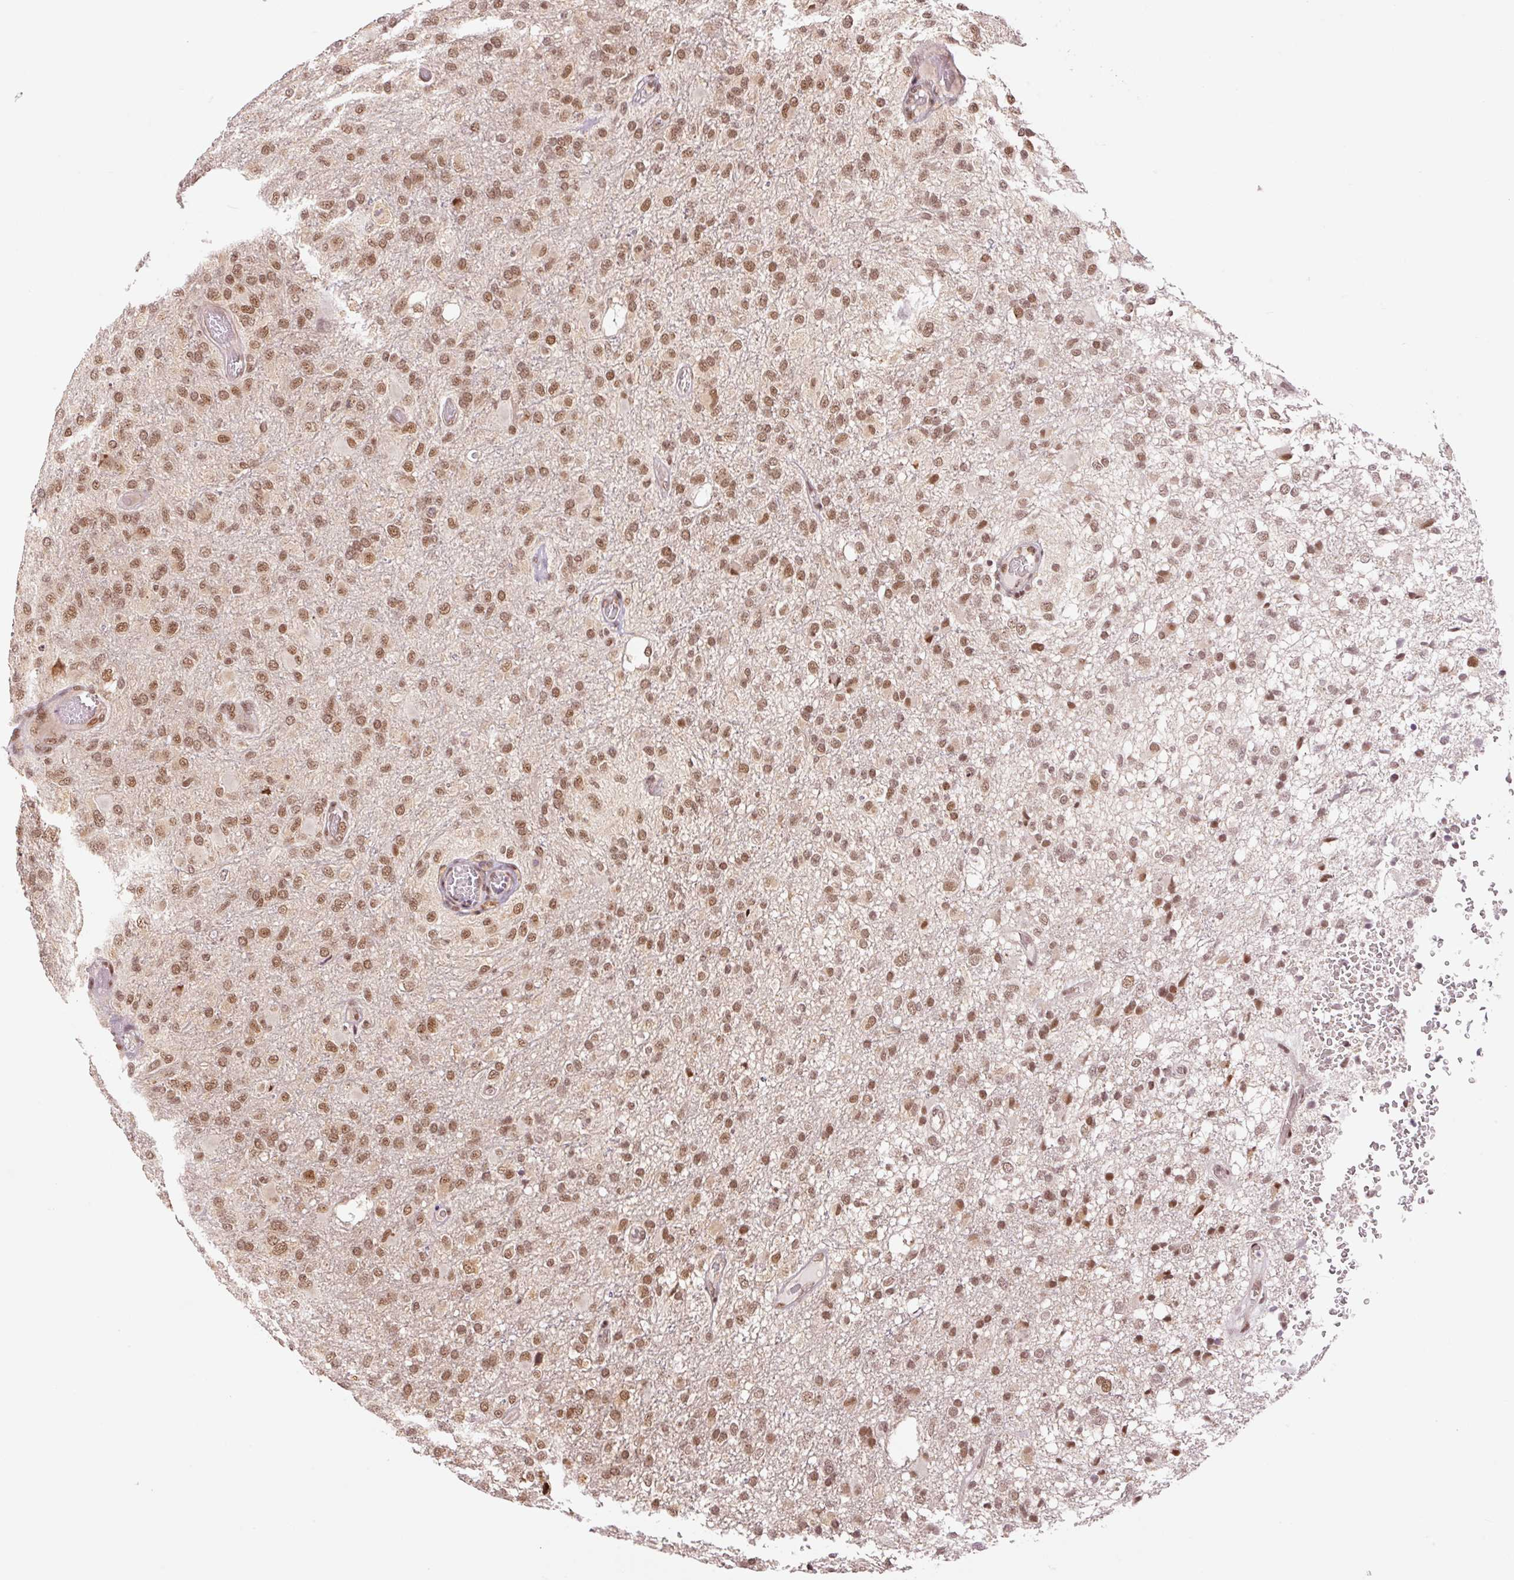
{"staining": {"intensity": "moderate", "quantity": ">75%", "location": "nuclear"}, "tissue": "glioma", "cell_type": "Tumor cells", "image_type": "cancer", "snomed": [{"axis": "morphology", "description": "Glioma, malignant, High grade"}, {"axis": "topography", "description": "Brain"}], "caption": "The immunohistochemical stain highlights moderate nuclear positivity in tumor cells of malignant glioma (high-grade) tissue.", "gene": "INTS8", "patient": {"sex": "female", "age": 74}}